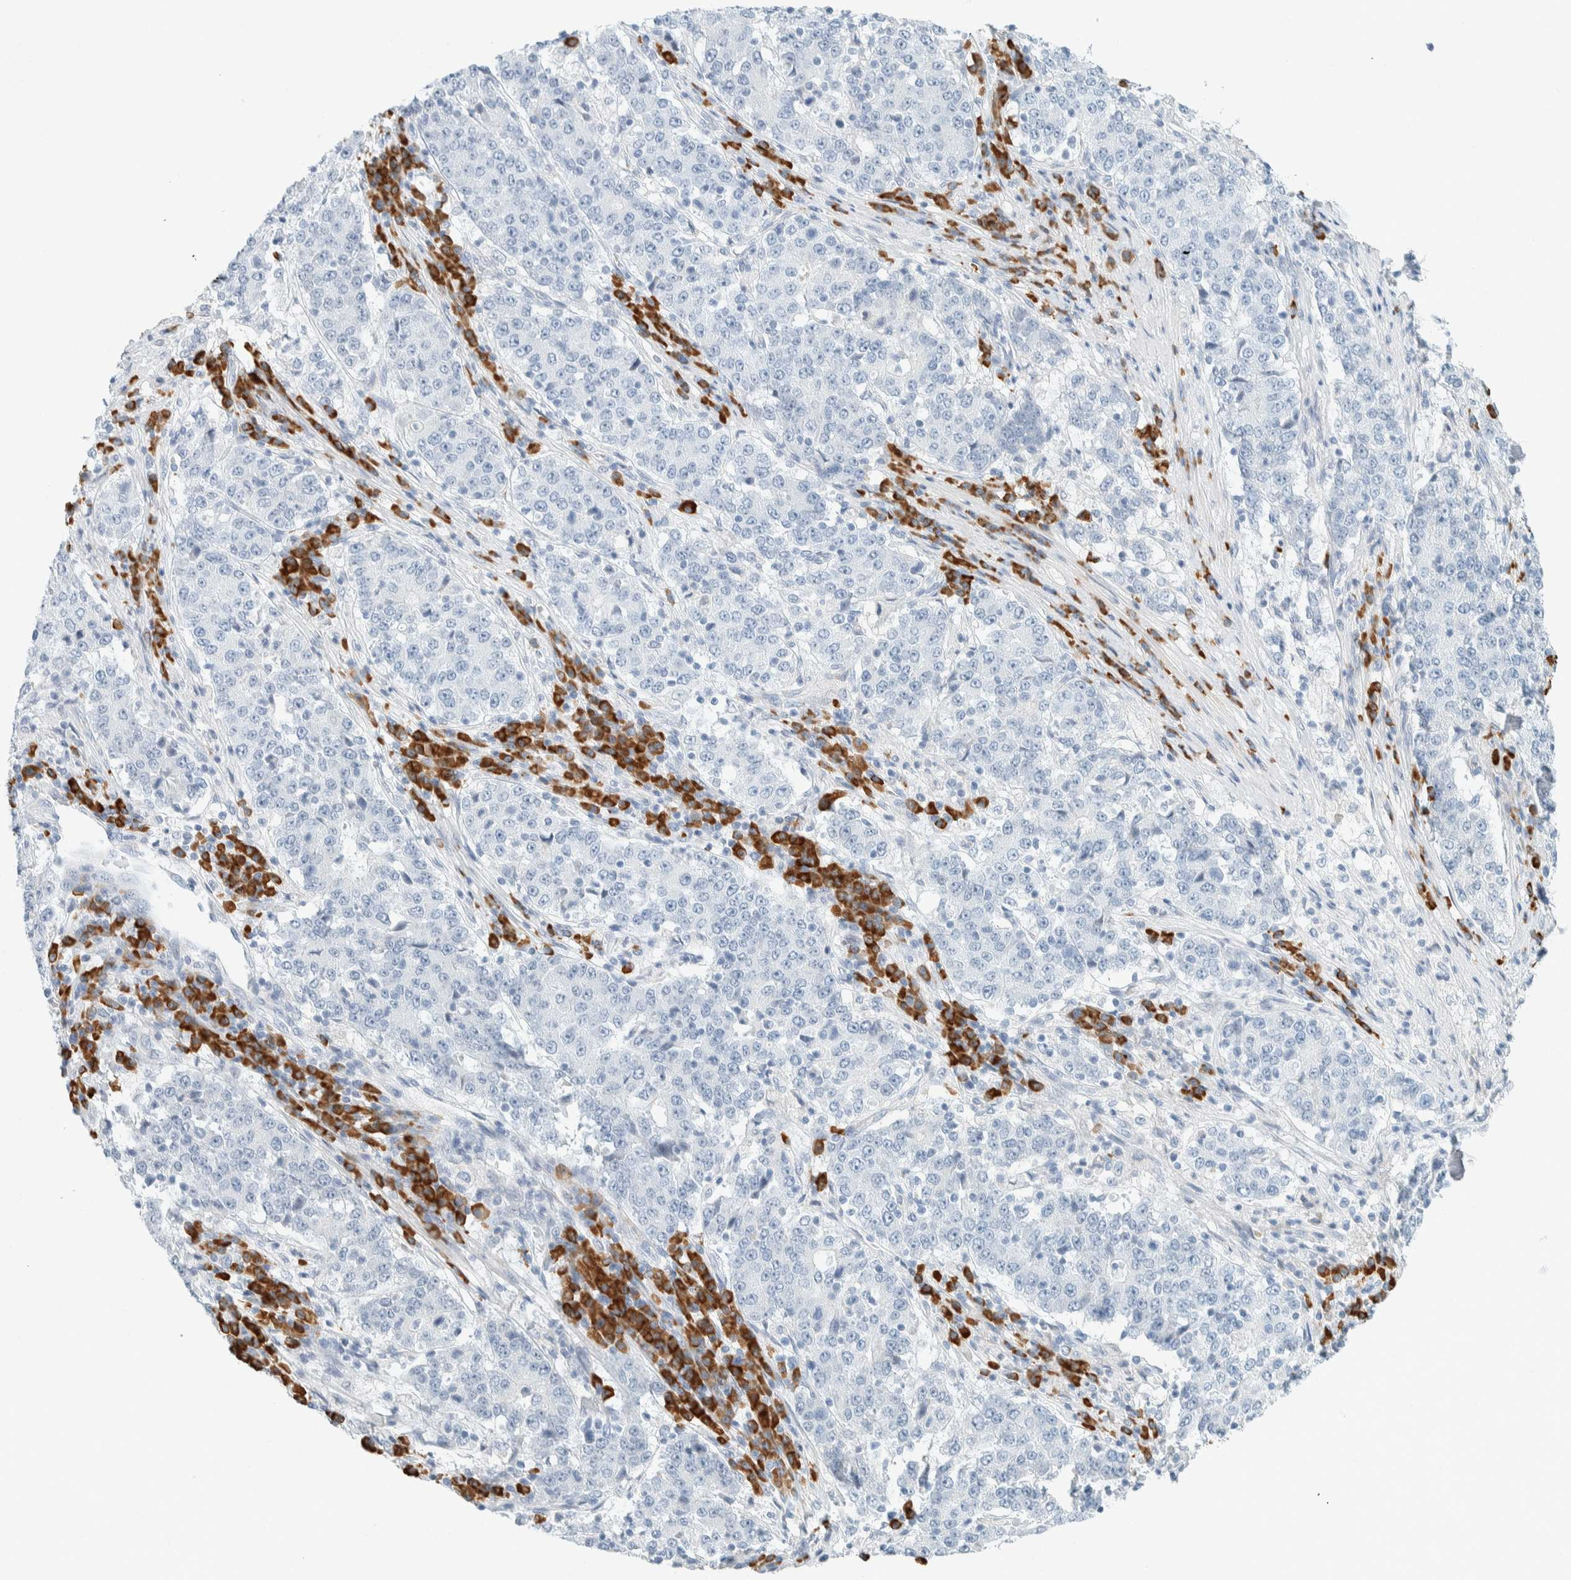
{"staining": {"intensity": "negative", "quantity": "none", "location": "none"}, "tissue": "stomach cancer", "cell_type": "Tumor cells", "image_type": "cancer", "snomed": [{"axis": "morphology", "description": "Adenocarcinoma, NOS"}, {"axis": "topography", "description": "Stomach"}], "caption": "IHC photomicrograph of human adenocarcinoma (stomach) stained for a protein (brown), which exhibits no staining in tumor cells.", "gene": "ARHGAP27", "patient": {"sex": "male", "age": 59}}